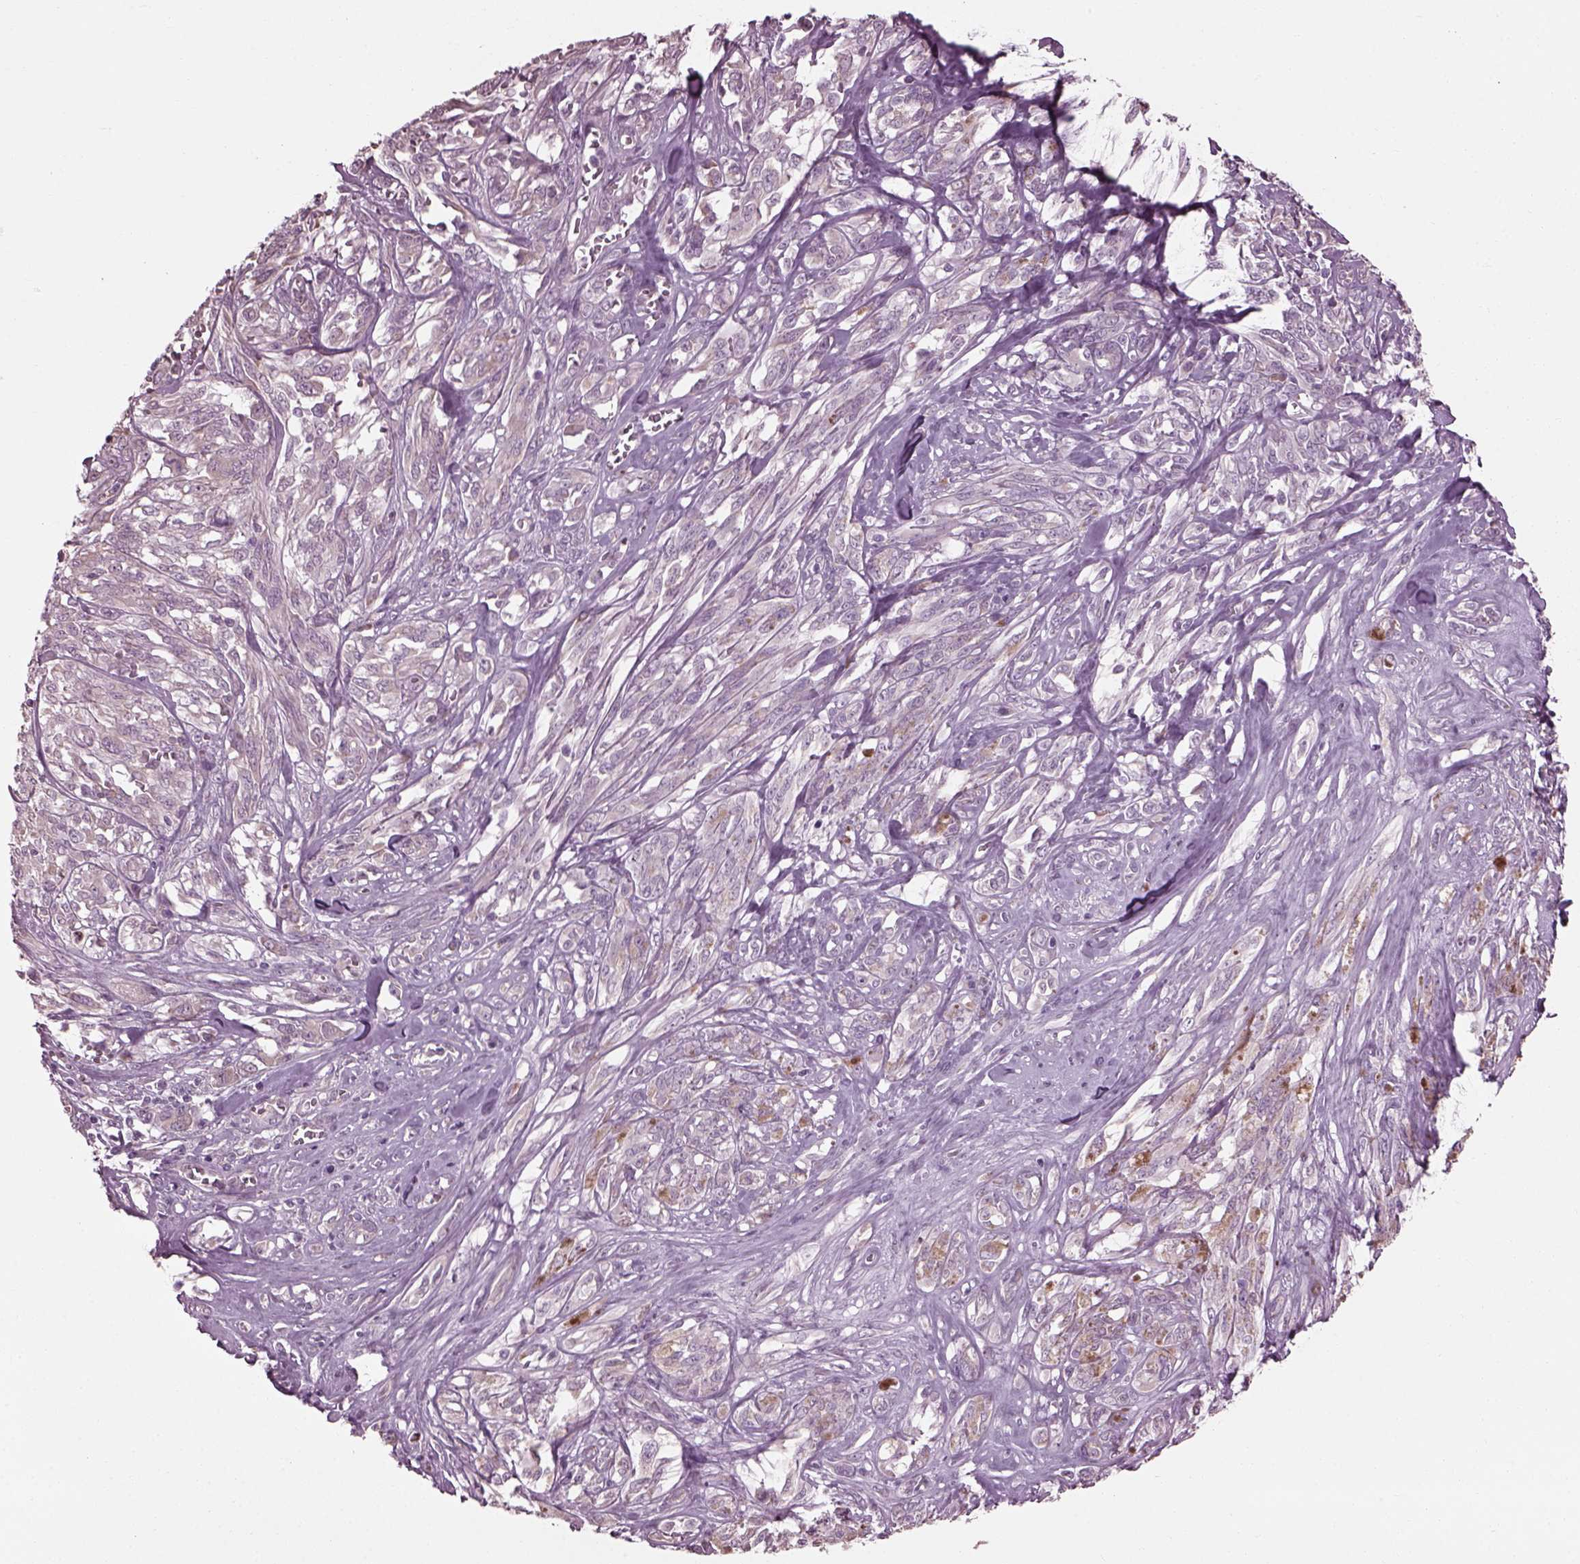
{"staining": {"intensity": "negative", "quantity": "none", "location": "none"}, "tissue": "melanoma", "cell_type": "Tumor cells", "image_type": "cancer", "snomed": [{"axis": "morphology", "description": "Malignant melanoma, NOS"}, {"axis": "topography", "description": "Skin"}], "caption": "An image of human melanoma is negative for staining in tumor cells.", "gene": "CABP5", "patient": {"sex": "female", "age": 91}}